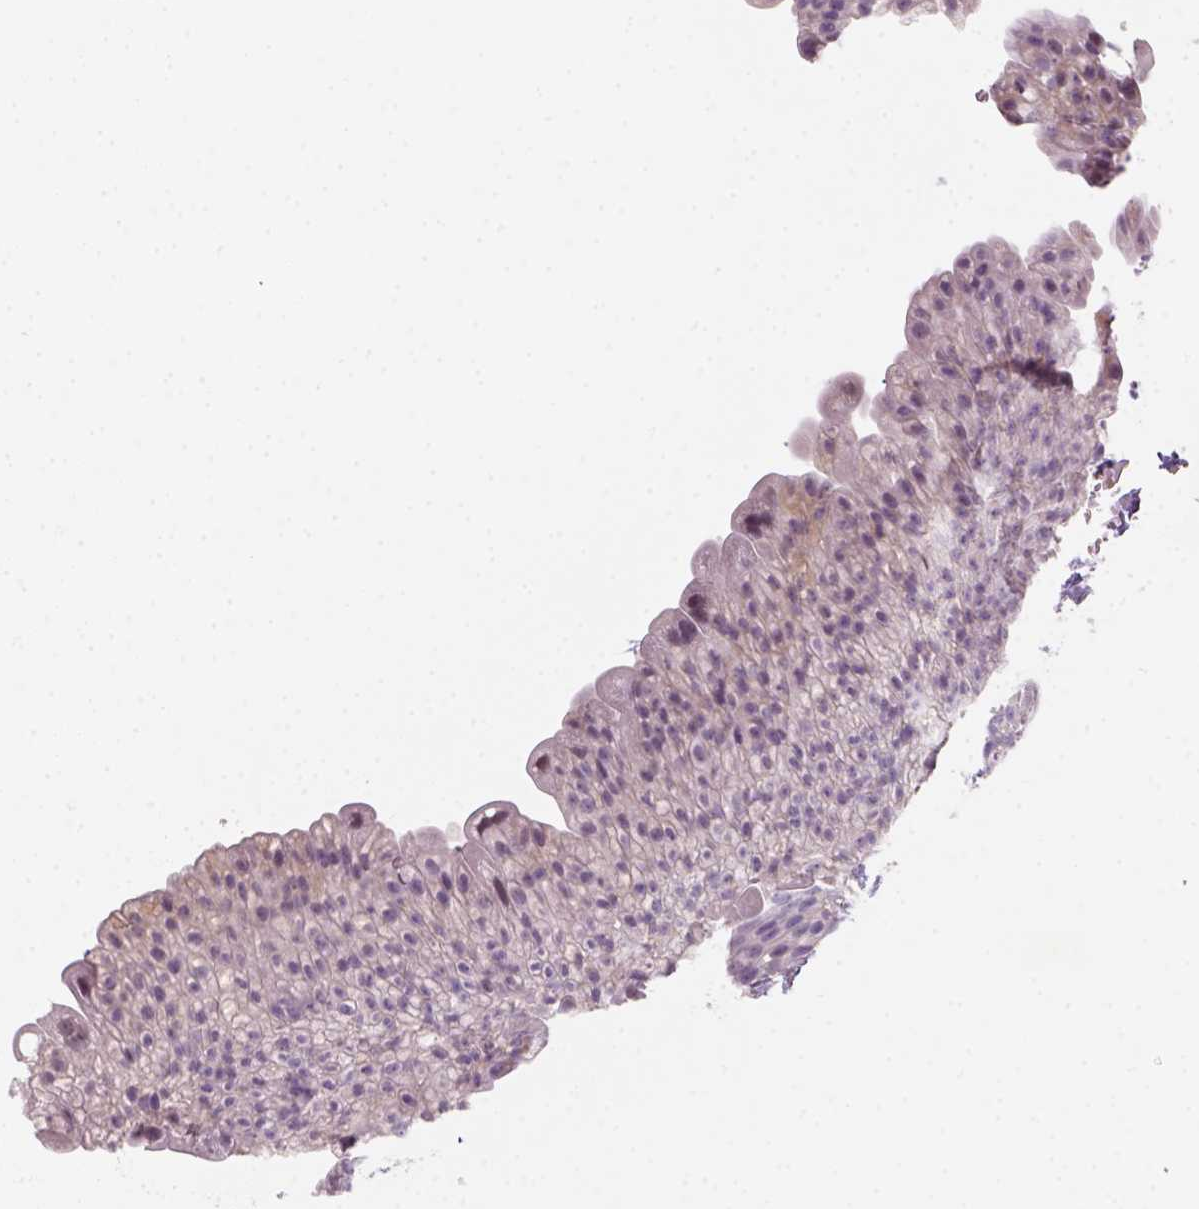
{"staining": {"intensity": "negative", "quantity": "none", "location": "none"}, "tissue": "urinary bladder", "cell_type": "Urothelial cells", "image_type": "normal", "snomed": [{"axis": "morphology", "description": "Normal tissue, NOS"}, {"axis": "topography", "description": "Urinary bladder"}, {"axis": "topography", "description": "Prostate"}], "caption": "DAB (3,3'-diaminobenzidine) immunohistochemical staining of normal human urinary bladder displays no significant positivity in urothelial cells. (Brightfield microscopy of DAB IHC at high magnification).", "gene": "ZMAT4", "patient": {"sex": "male", "age": 76}}